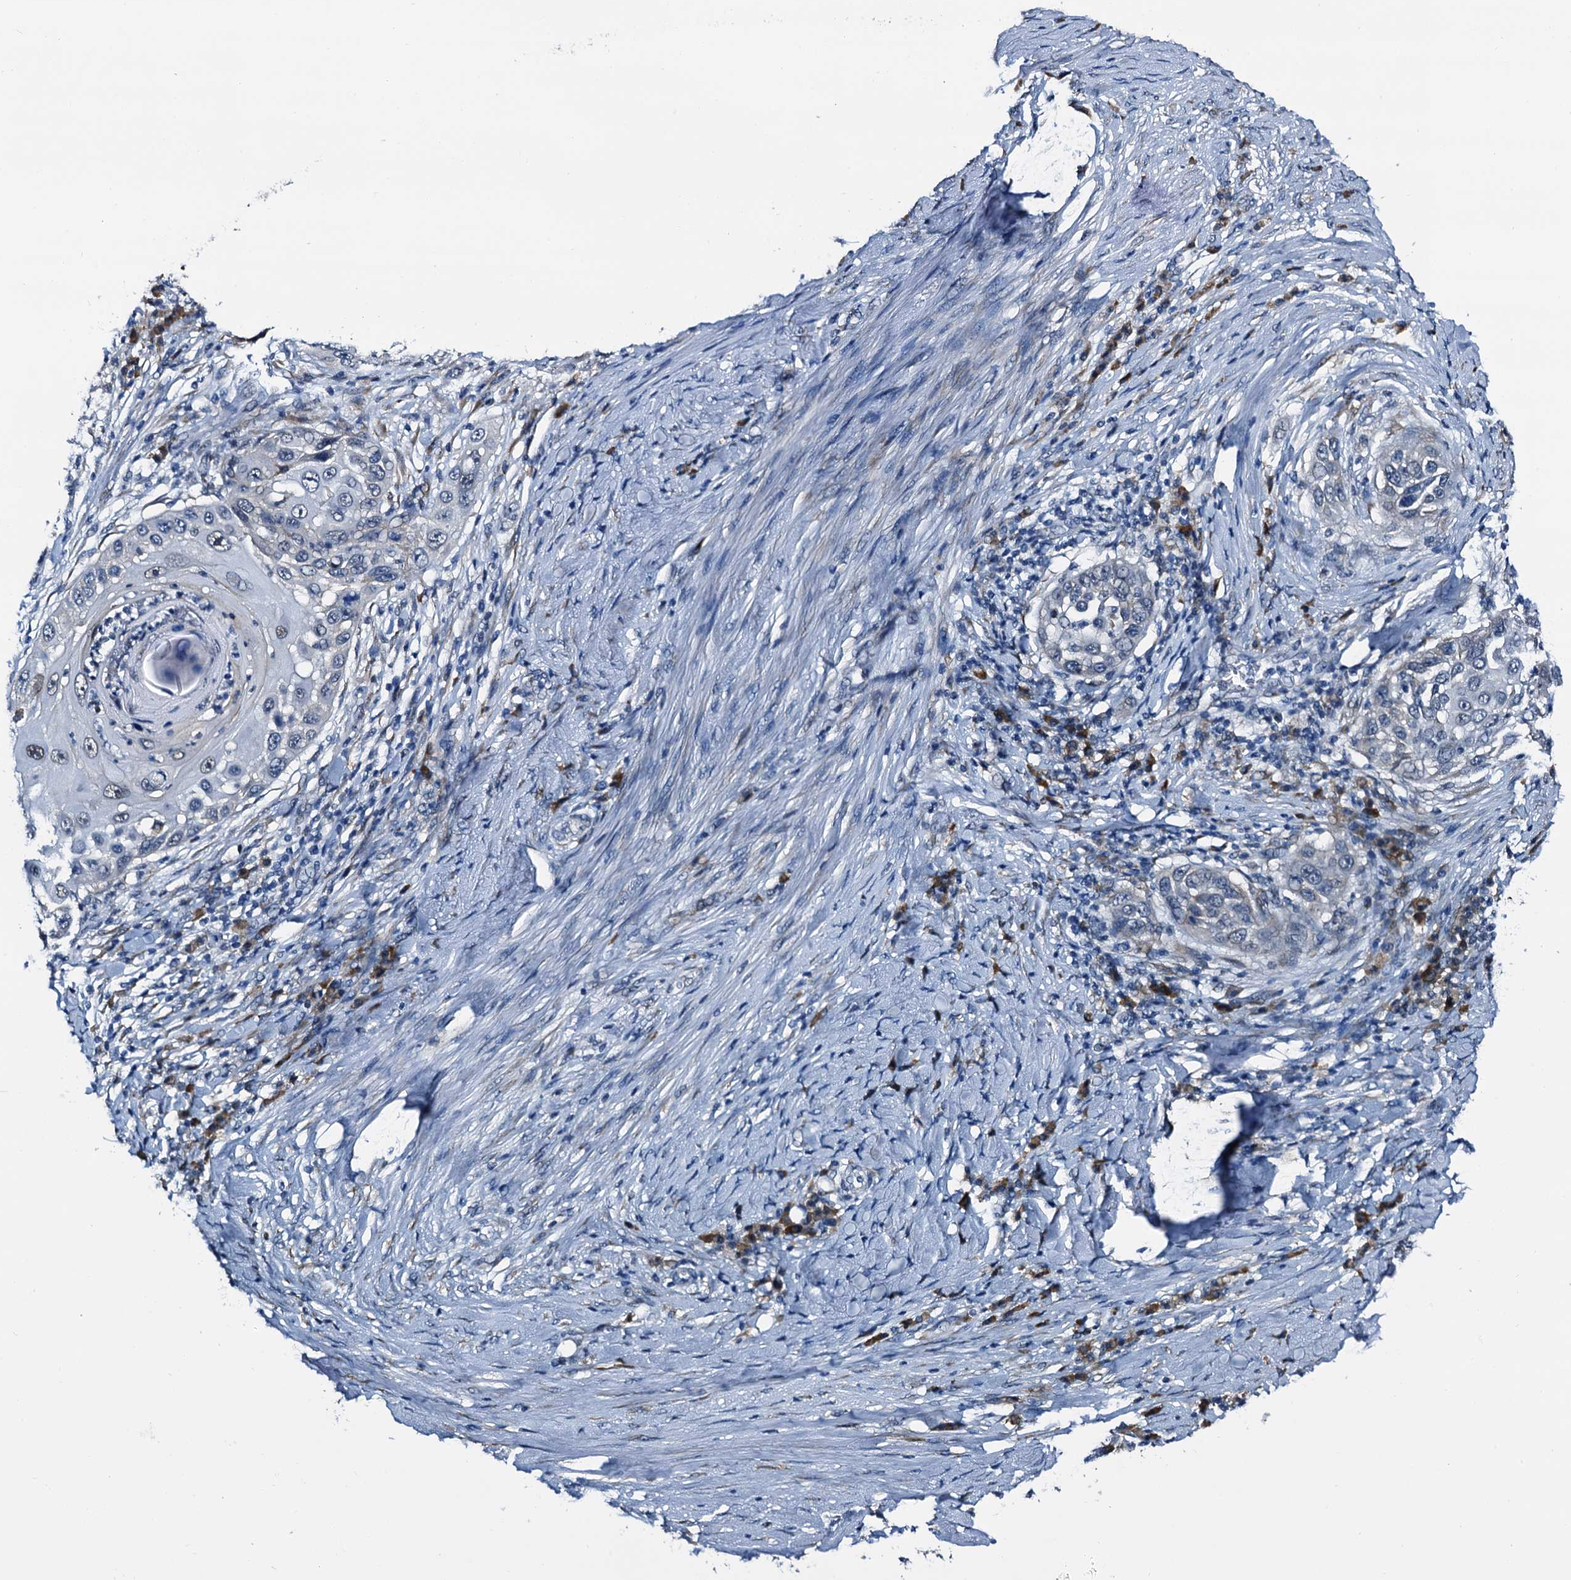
{"staining": {"intensity": "negative", "quantity": "none", "location": "none"}, "tissue": "skin cancer", "cell_type": "Tumor cells", "image_type": "cancer", "snomed": [{"axis": "morphology", "description": "Squamous cell carcinoma, NOS"}, {"axis": "topography", "description": "Skin"}], "caption": "IHC micrograph of human skin cancer (squamous cell carcinoma) stained for a protein (brown), which reveals no positivity in tumor cells.", "gene": "SLC7A10", "patient": {"sex": "female", "age": 44}}